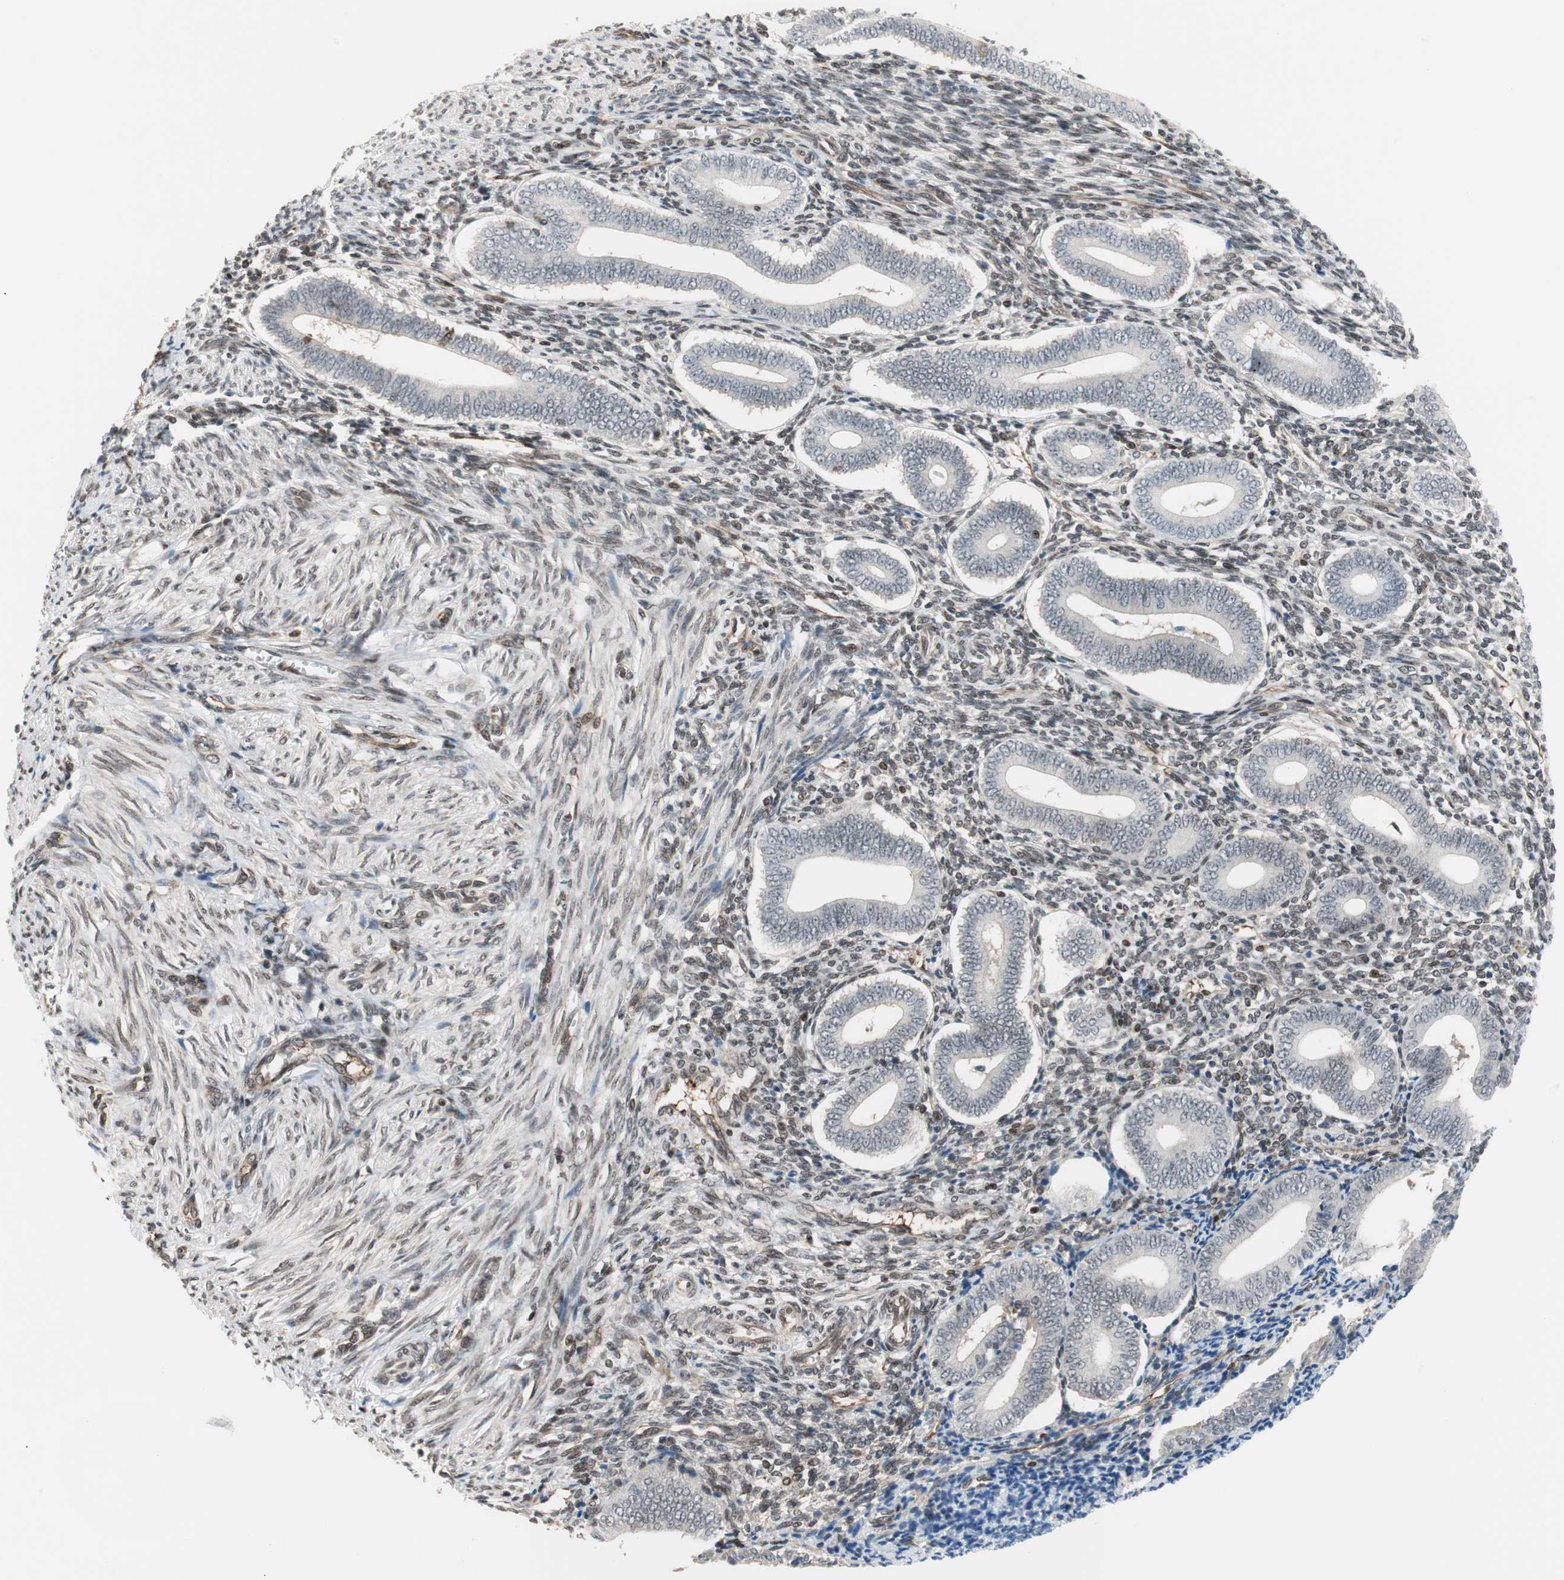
{"staining": {"intensity": "weak", "quantity": "25%-75%", "location": "cytoplasmic/membranous"}, "tissue": "endometrium", "cell_type": "Cells in endometrial stroma", "image_type": "normal", "snomed": [{"axis": "morphology", "description": "Normal tissue, NOS"}, {"axis": "topography", "description": "Uterus"}, {"axis": "topography", "description": "Endometrium"}], "caption": "Human endometrium stained for a protein (brown) demonstrates weak cytoplasmic/membranous positive positivity in approximately 25%-75% of cells in endometrial stroma.", "gene": "ZNF512B", "patient": {"sex": "female", "age": 33}}